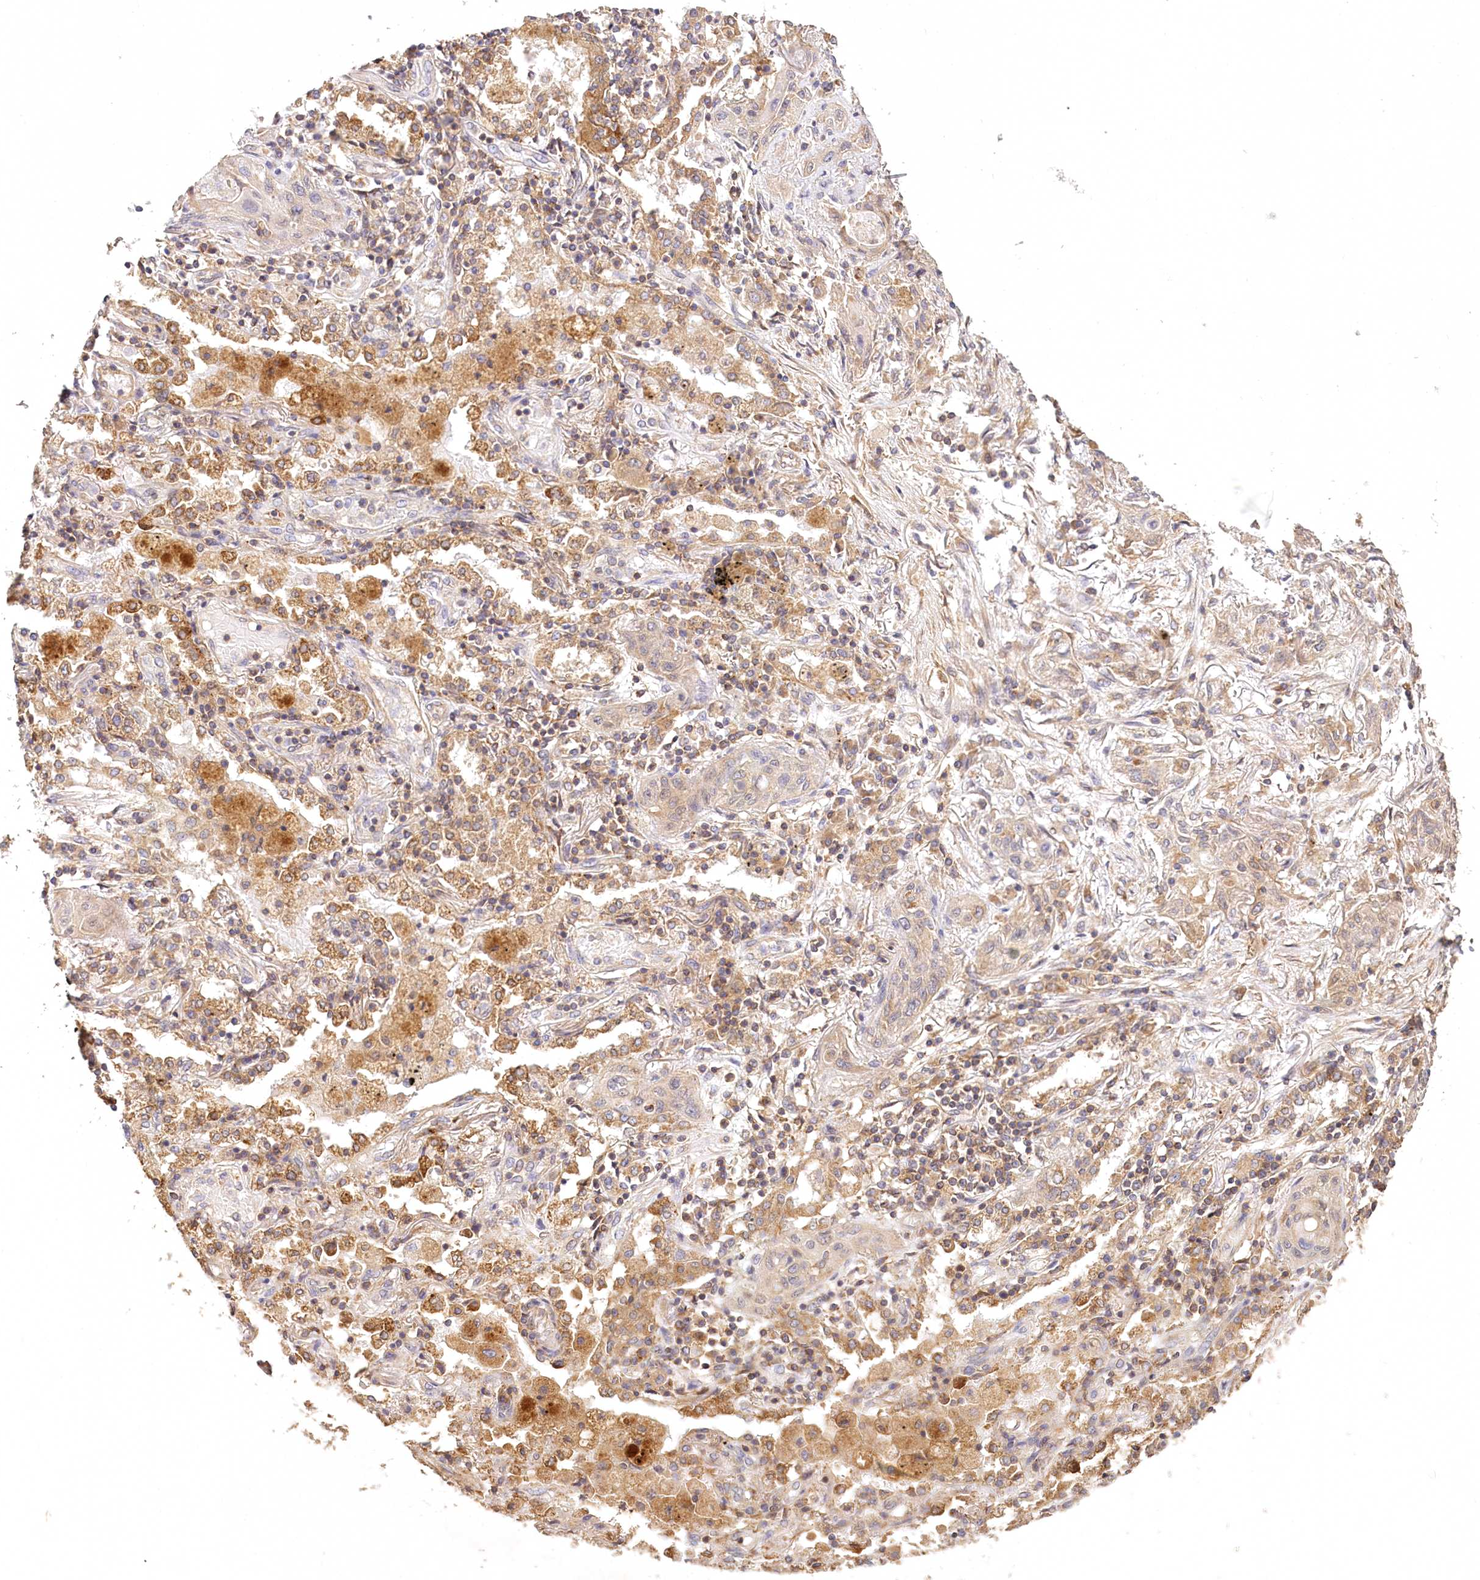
{"staining": {"intensity": "weak", "quantity": "<25%", "location": "cytoplasmic/membranous"}, "tissue": "lung cancer", "cell_type": "Tumor cells", "image_type": "cancer", "snomed": [{"axis": "morphology", "description": "Squamous cell carcinoma, NOS"}, {"axis": "topography", "description": "Lung"}], "caption": "Squamous cell carcinoma (lung) was stained to show a protein in brown. There is no significant expression in tumor cells. (Stains: DAB immunohistochemistry with hematoxylin counter stain, Microscopy: brightfield microscopy at high magnification).", "gene": "LSS", "patient": {"sex": "female", "age": 47}}